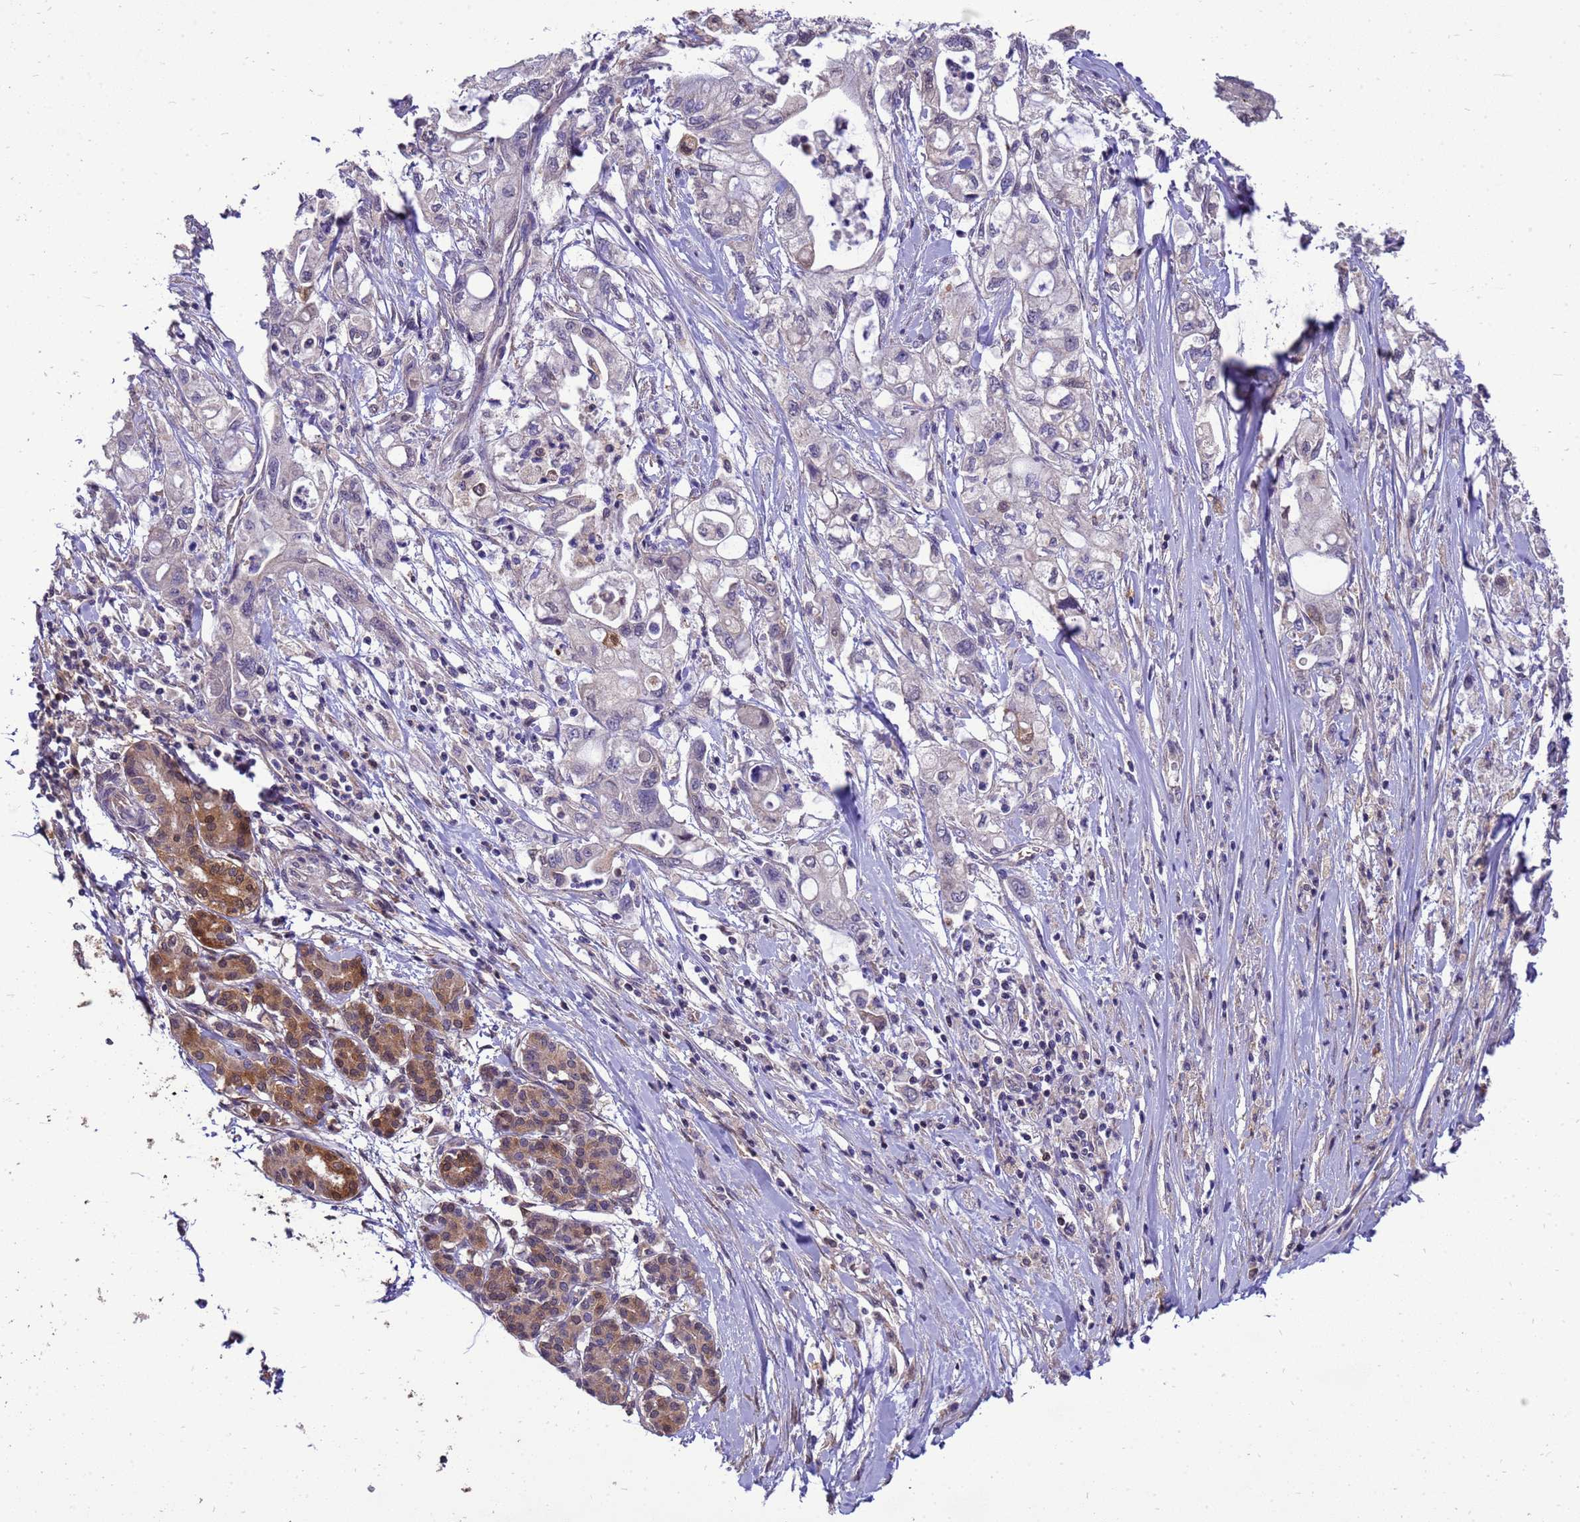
{"staining": {"intensity": "negative", "quantity": "none", "location": "none"}, "tissue": "pancreatic cancer", "cell_type": "Tumor cells", "image_type": "cancer", "snomed": [{"axis": "morphology", "description": "Adenocarcinoma, NOS"}, {"axis": "topography", "description": "Pancreas"}], "caption": "Adenocarcinoma (pancreatic) was stained to show a protein in brown. There is no significant staining in tumor cells.", "gene": "EIF4EBP3", "patient": {"sex": "male", "age": 79}}